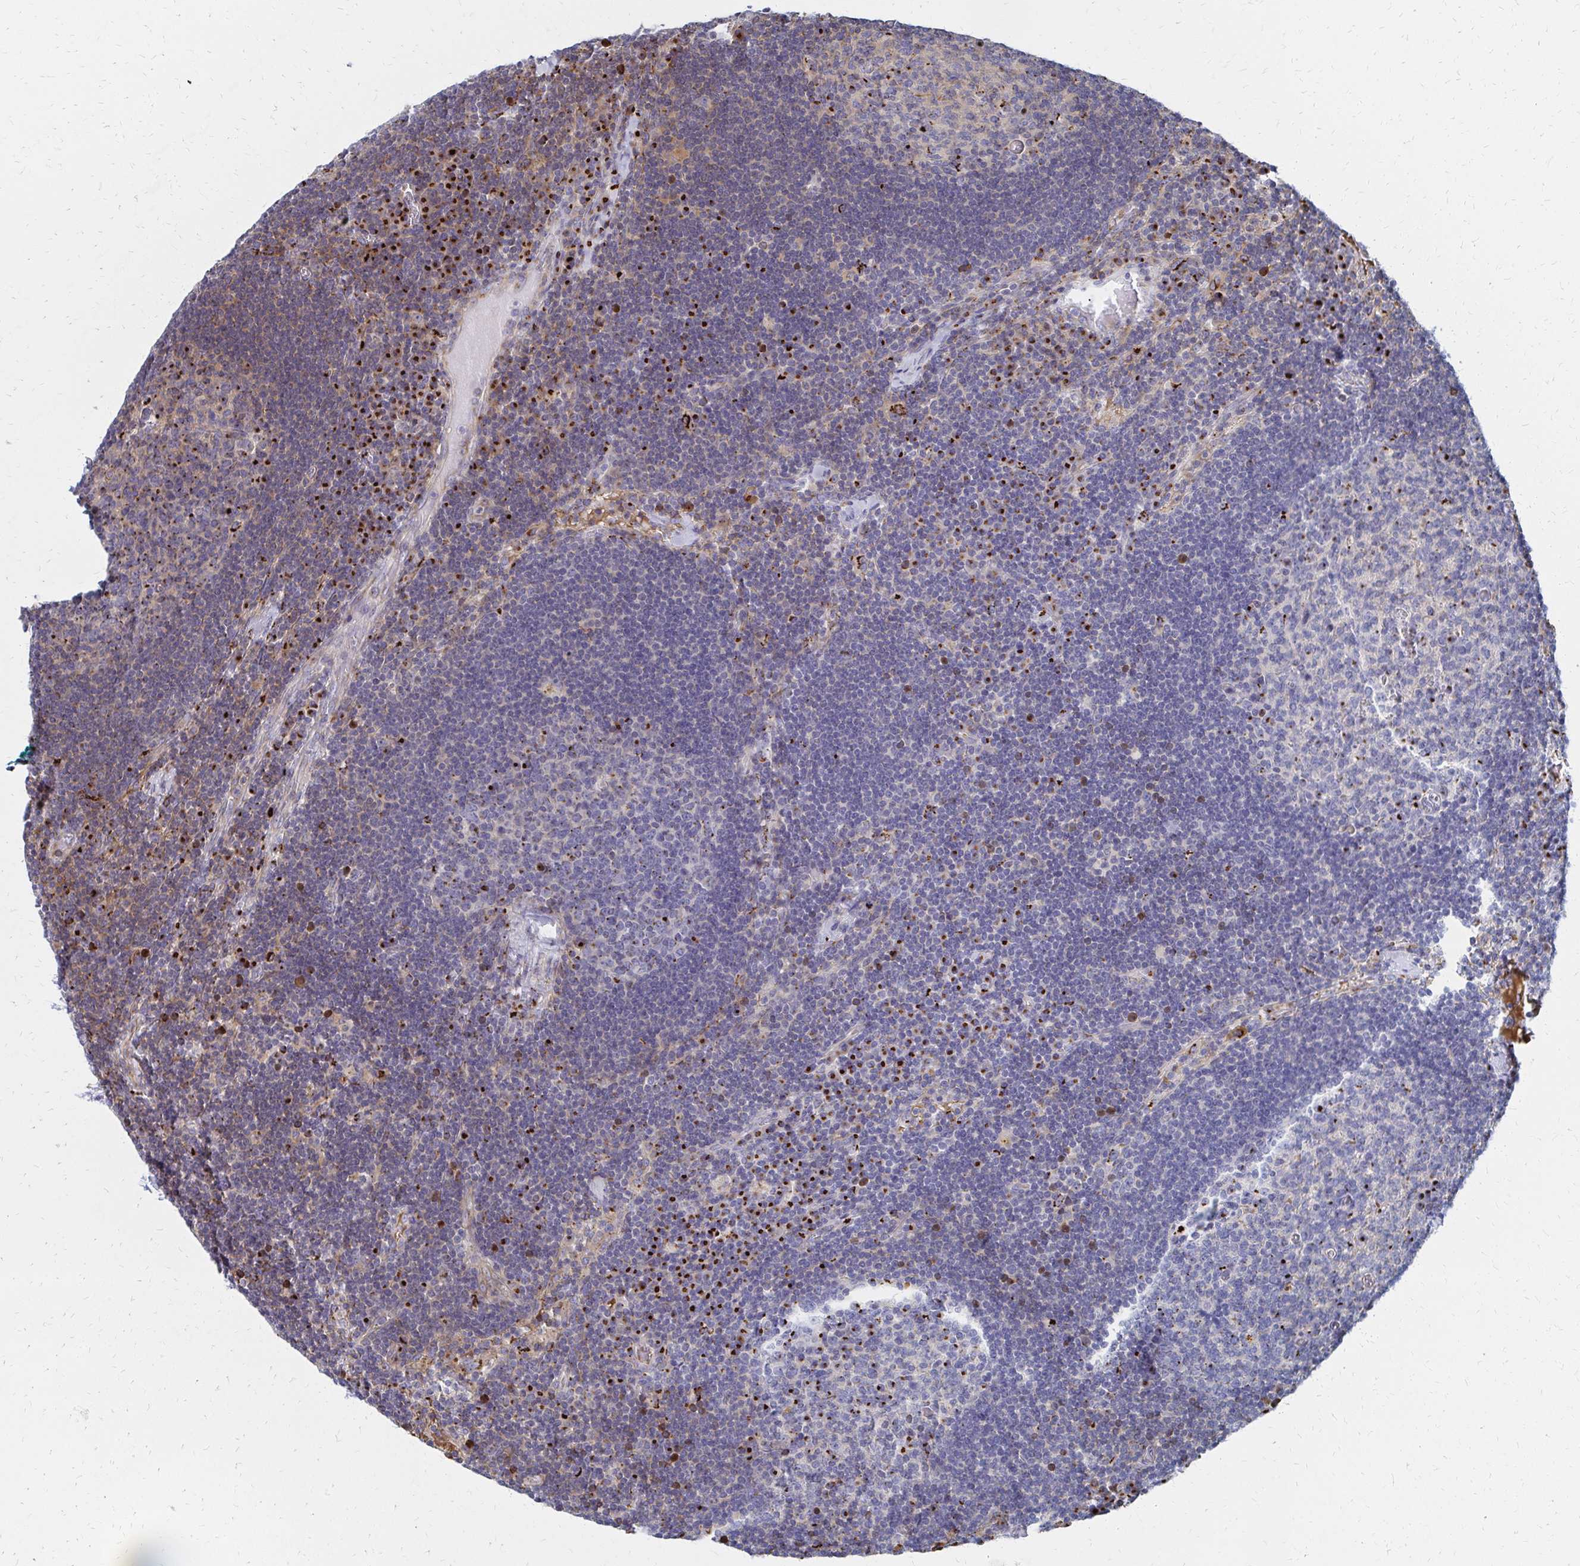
{"staining": {"intensity": "strong", "quantity": "<25%", "location": "cytoplasmic/membranous"}, "tissue": "lymph node", "cell_type": "Germinal center cells", "image_type": "normal", "snomed": [{"axis": "morphology", "description": "Normal tissue, NOS"}, {"axis": "topography", "description": "Lymph node"}], "caption": "IHC micrograph of benign human lymph node stained for a protein (brown), which displays medium levels of strong cytoplasmic/membranous positivity in approximately <25% of germinal center cells.", "gene": "MAN1A1", "patient": {"sex": "male", "age": 67}}